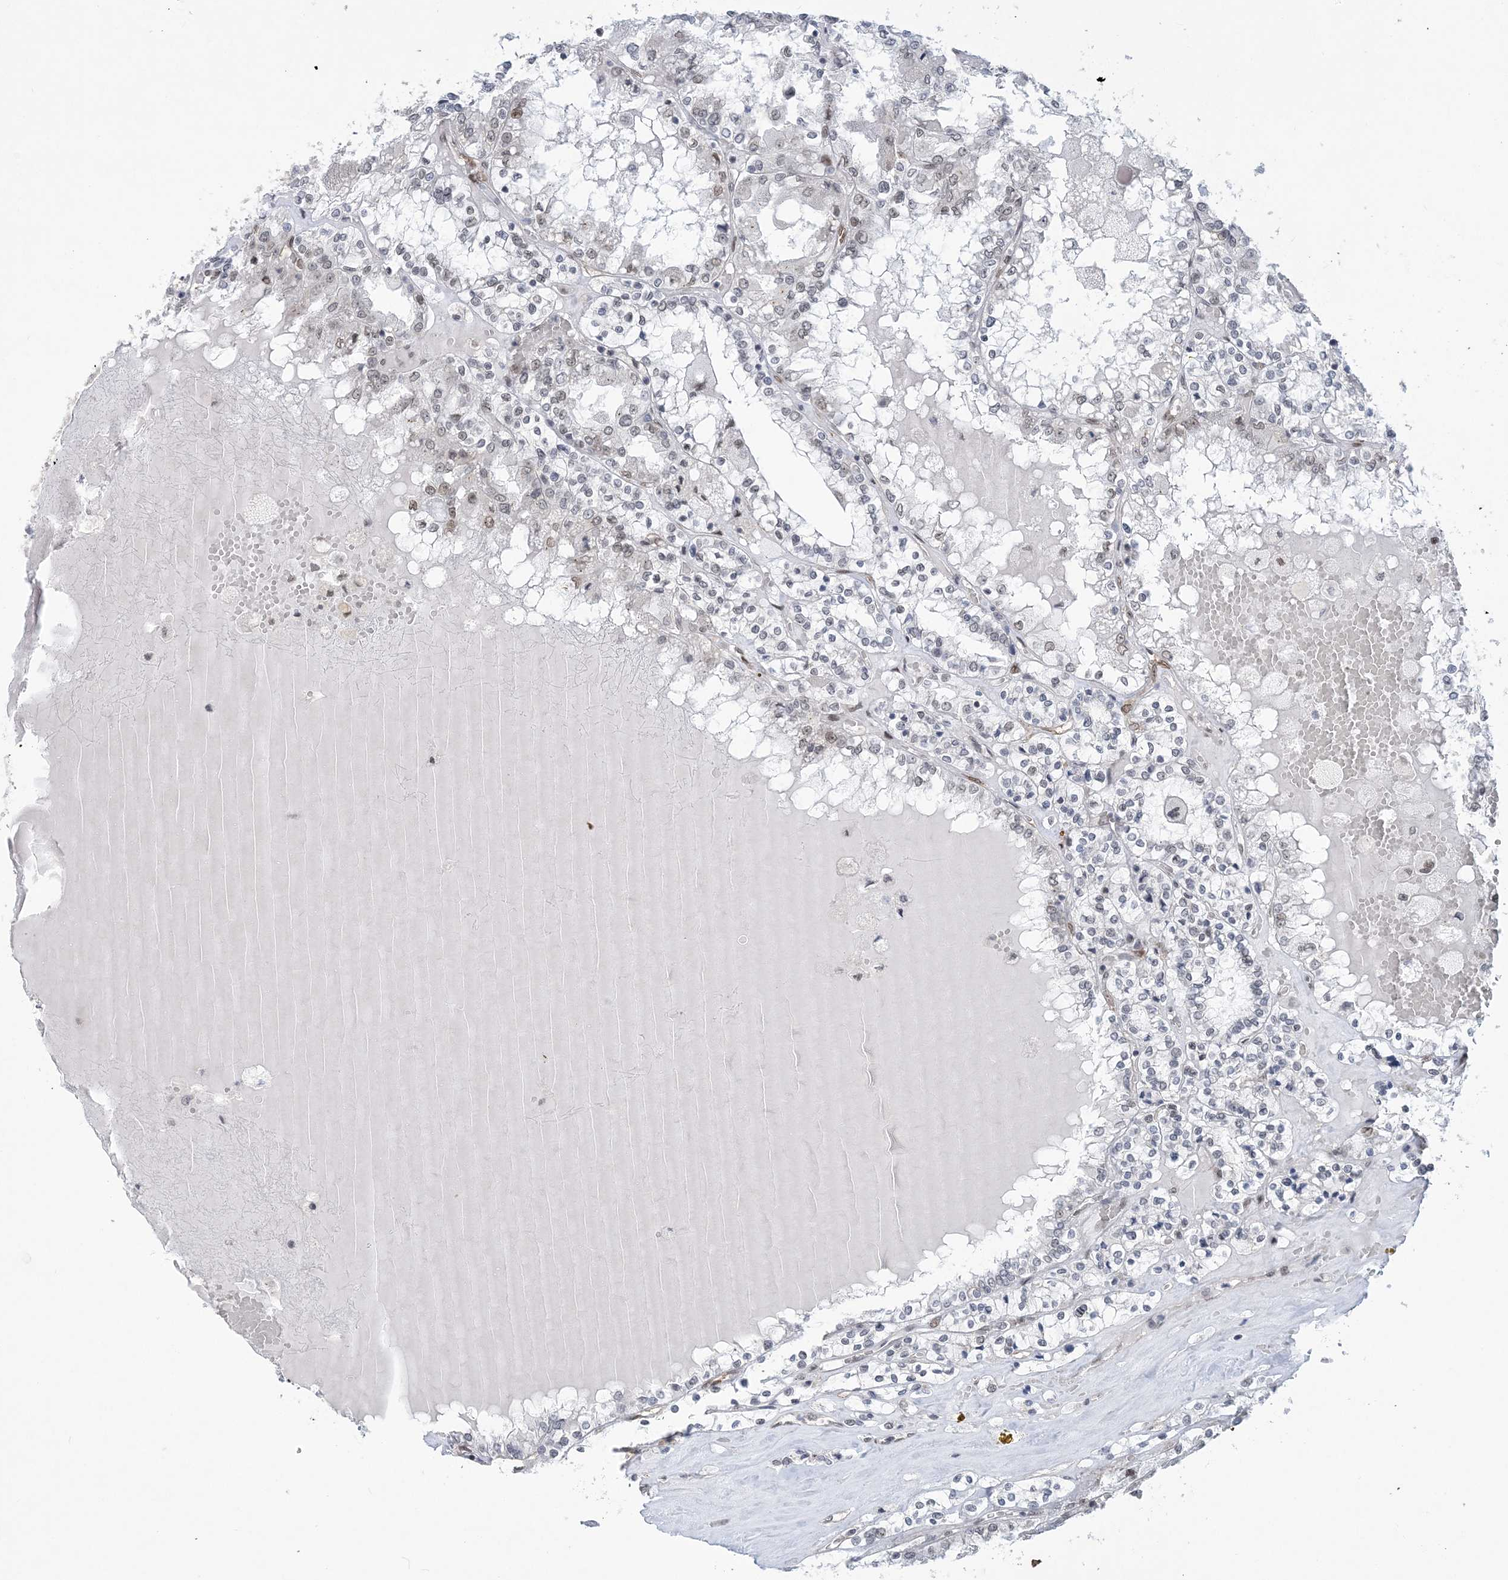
{"staining": {"intensity": "negative", "quantity": "none", "location": "none"}, "tissue": "renal cancer", "cell_type": "Tumor cells", "image_type": "cancer", "snomed": [{"axis": "morphology", "description": "Adenocarcinoma, NOS"}, {"axis": "topography", "description": "Kidney"}], "caption": "Micrograph shows no protein expression in tumor cells of renal cancer tissue.", "gene": "WAC", "patient": {"sex": "female", "age": 56}}